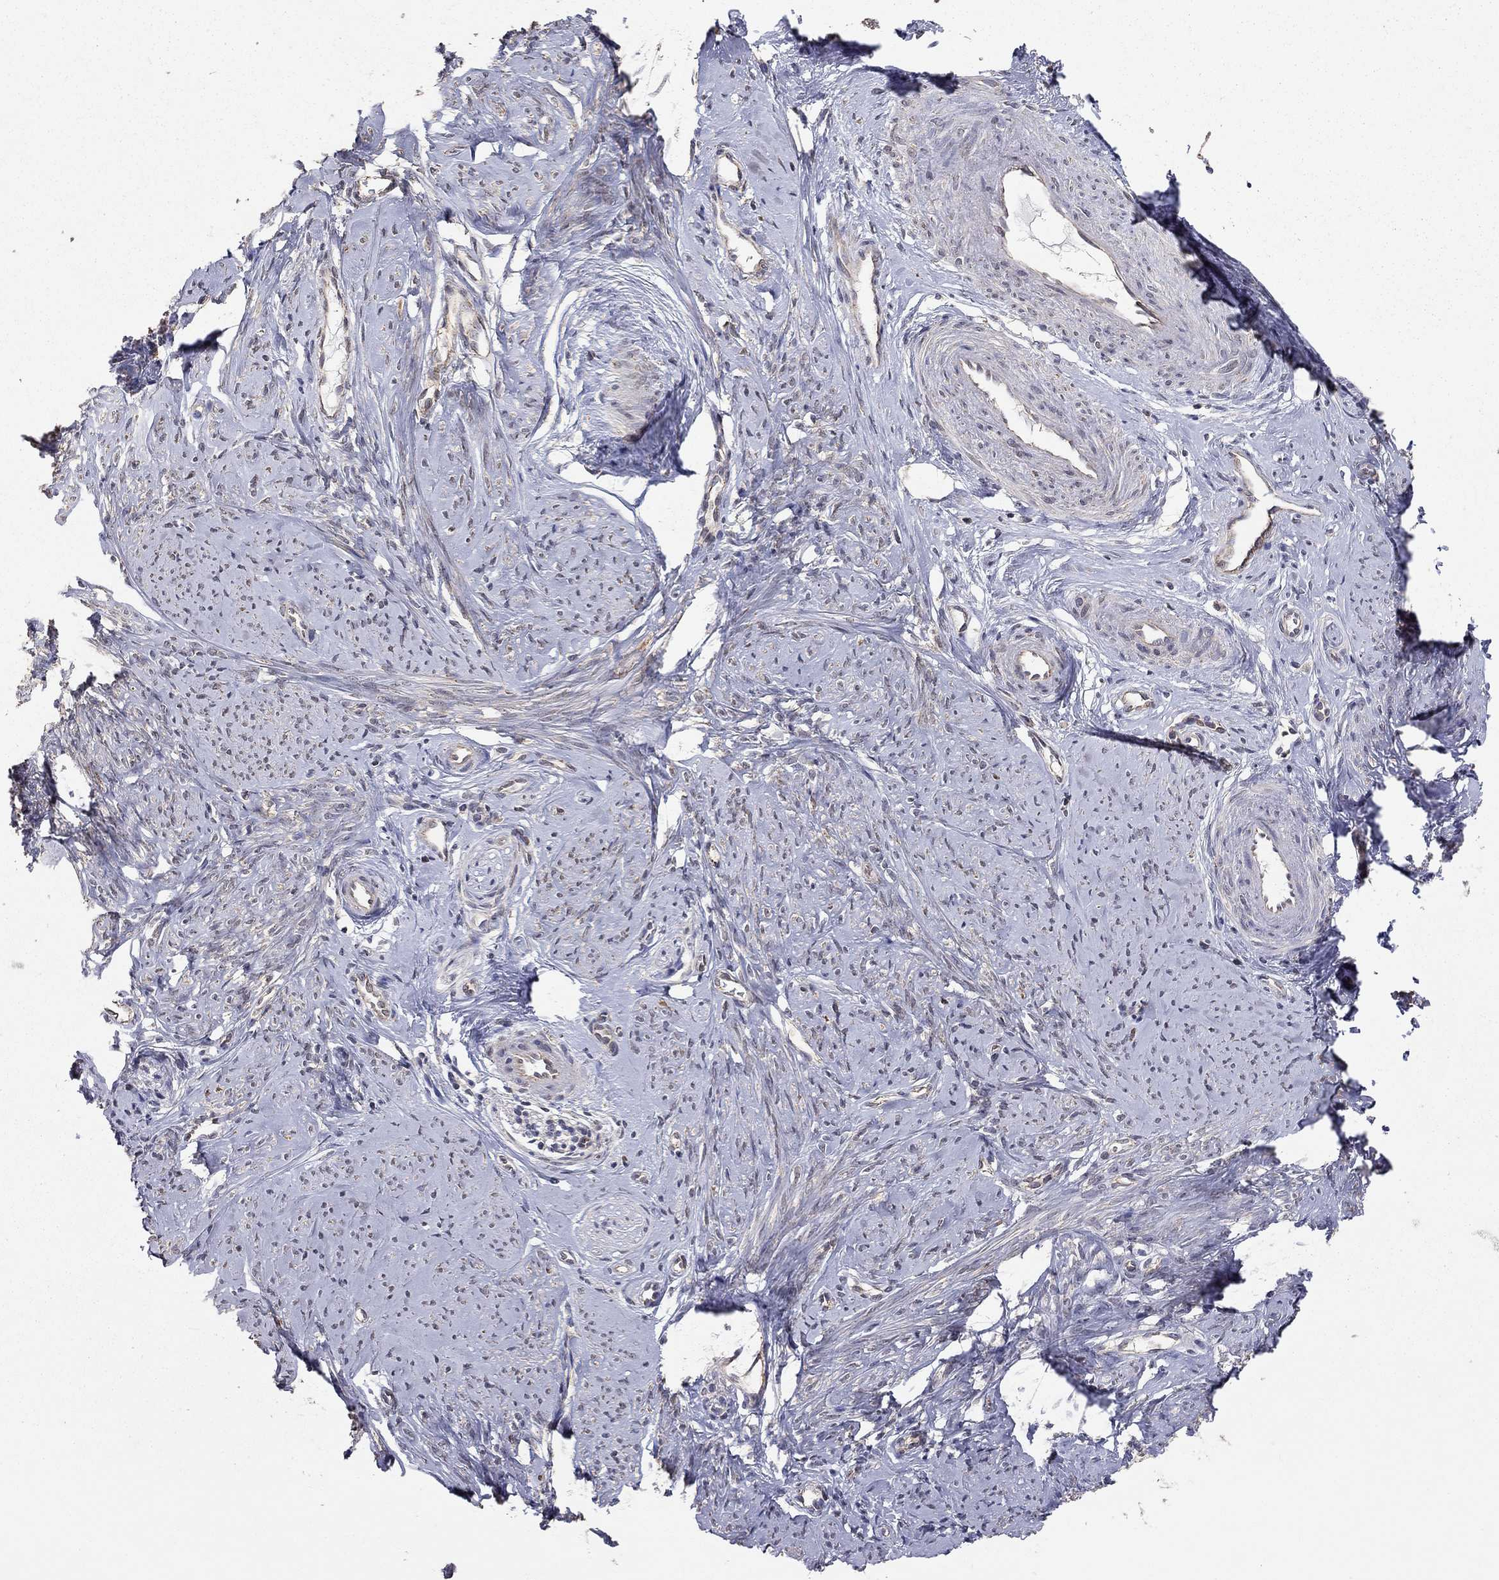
{"staining": {"intensity": "negative", "quantity": "none", "location": "none"}, "tissue": "smooth muscle", "cell_type": "Smooth muscle cells", "image_type": "normal", "snomed": [{"axis": "morphology", "description": "Normal tissue, NOS"}, {"axis": "topography", "description": "Smooth muscle"}], "caption": "IHC image of benign smooth muscle: smooth muscle stained with DAB exhibits no significant protein positivity in smooth muscle cells.", "gene": "ANKRA2", "patient": {"sex": "female", "age": 48}}